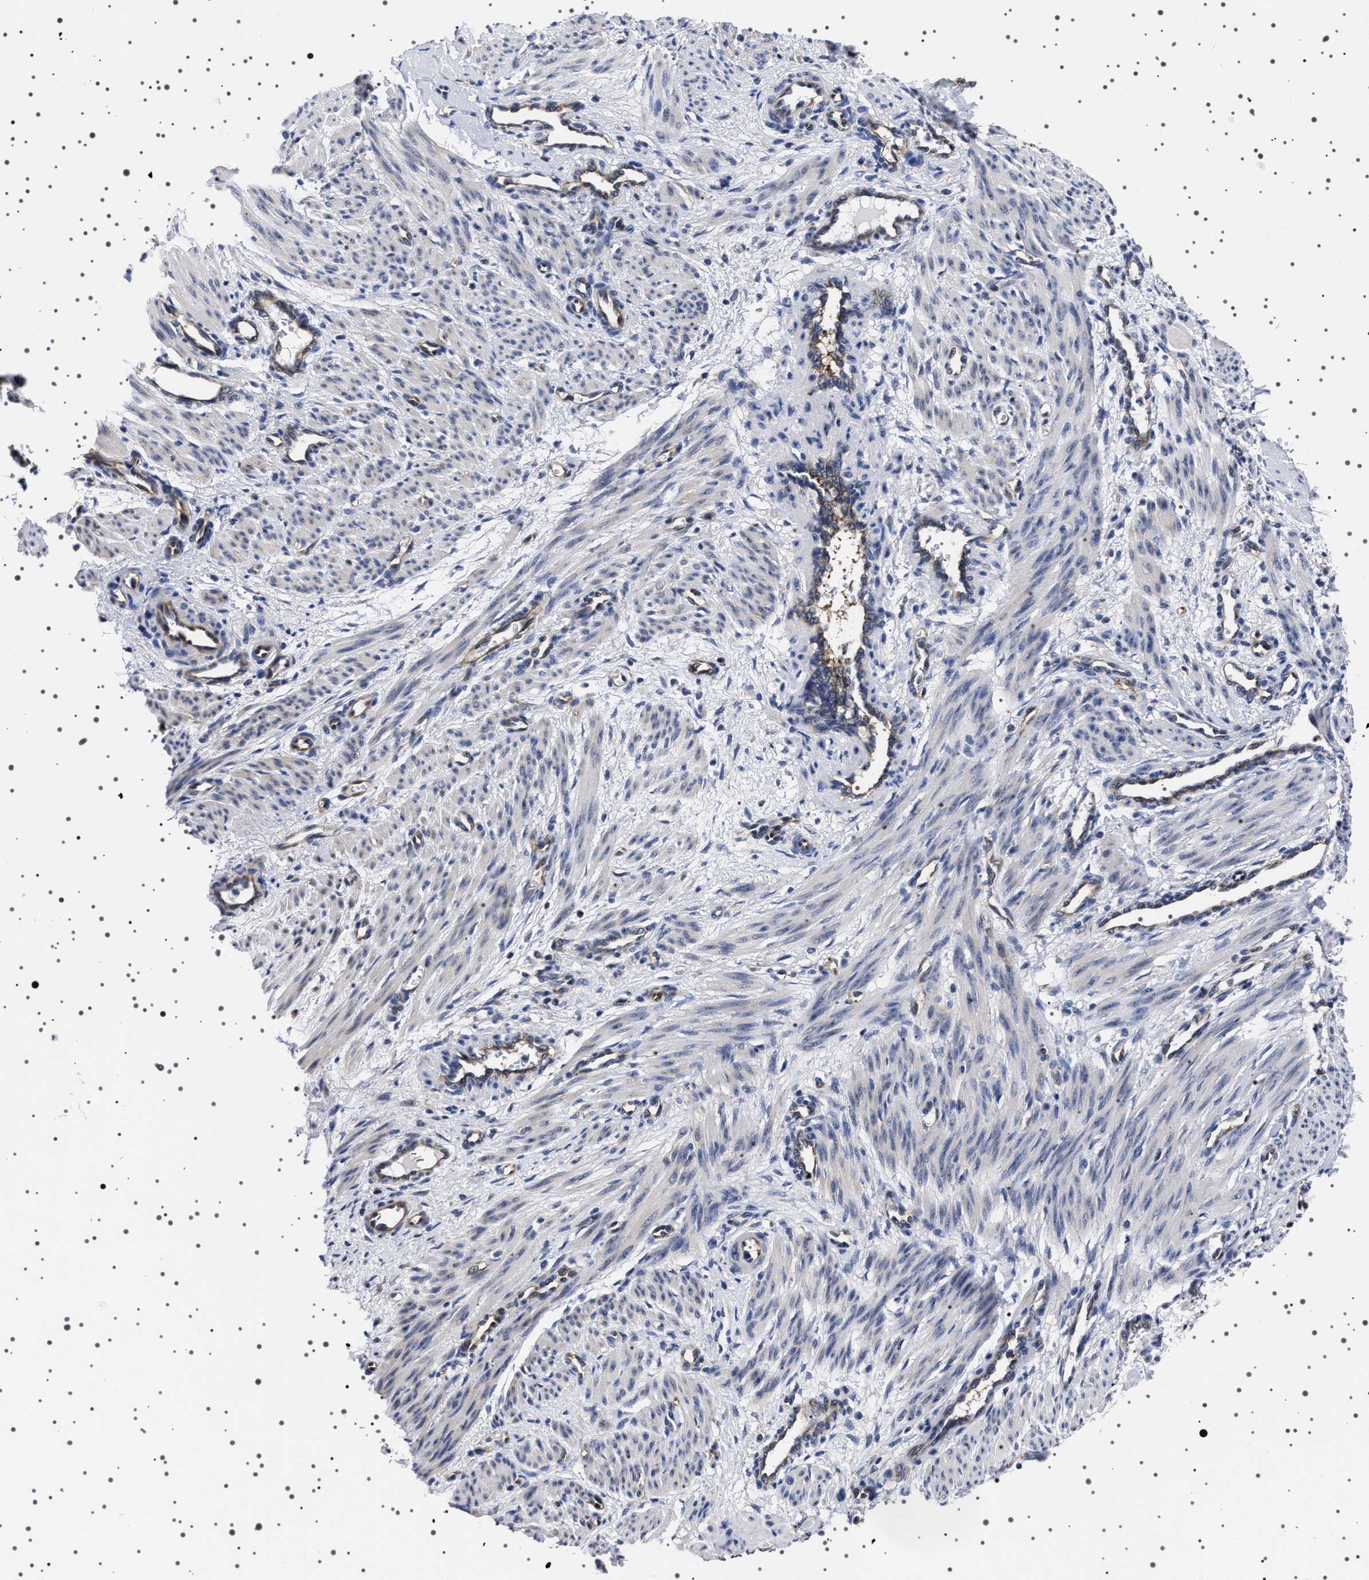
{"staining": {"intensity": "weak", "quantity": "<25%", "location": "cytoplasmic/membranous"}, "tissue": "smooth muscle", "cell_type": "Smooth muscle cells", "image_type": "normal", "snomed": [{"axis": "morphology", "description": "Normal tissue, NOS"}, {"axis": "topography", "description": "Endometrium"}], "caption": "Human smooth muscle stained for a protein using IHC shows no positivity in smooth muscle cells.", "gene": "DARS1", "patient": {"sex": "female", "age": 33}}